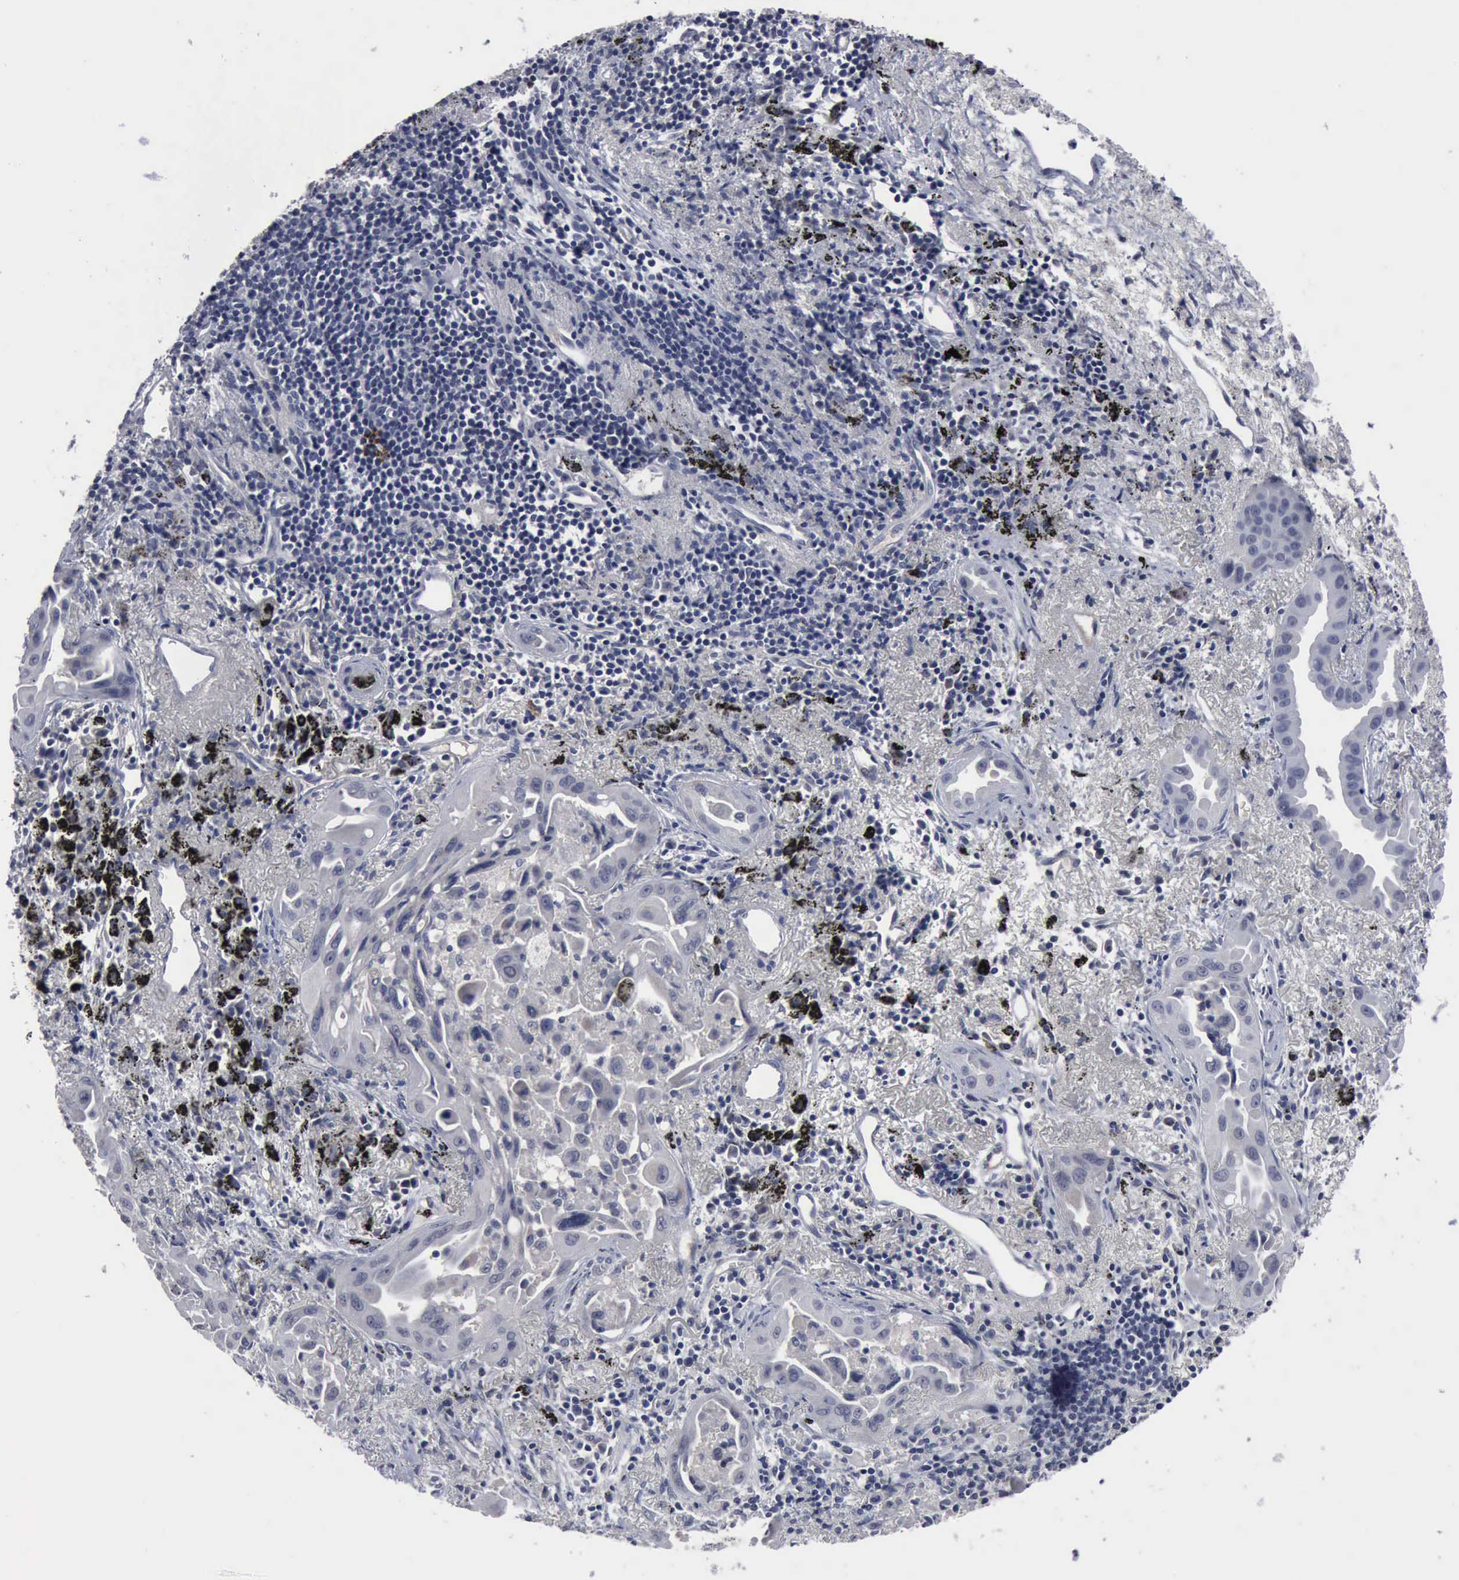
{"staining": {"intensity": "negative", "quantity": "none", "location": "none"}, "tissue": "lung cancer", "cell_type": "Tumor cells", "image_type": "cancer", "snomed": [{"axis": "morphology", "description": "Adenocarcinoma, NOS"}, {"axis": "topography", "description": "Lung"}], "caption": "IHC of lung cancer reveals no expression in tumor cells.", "gene": "MYO18B", "patient": {"sex": "male", "age": 68}}